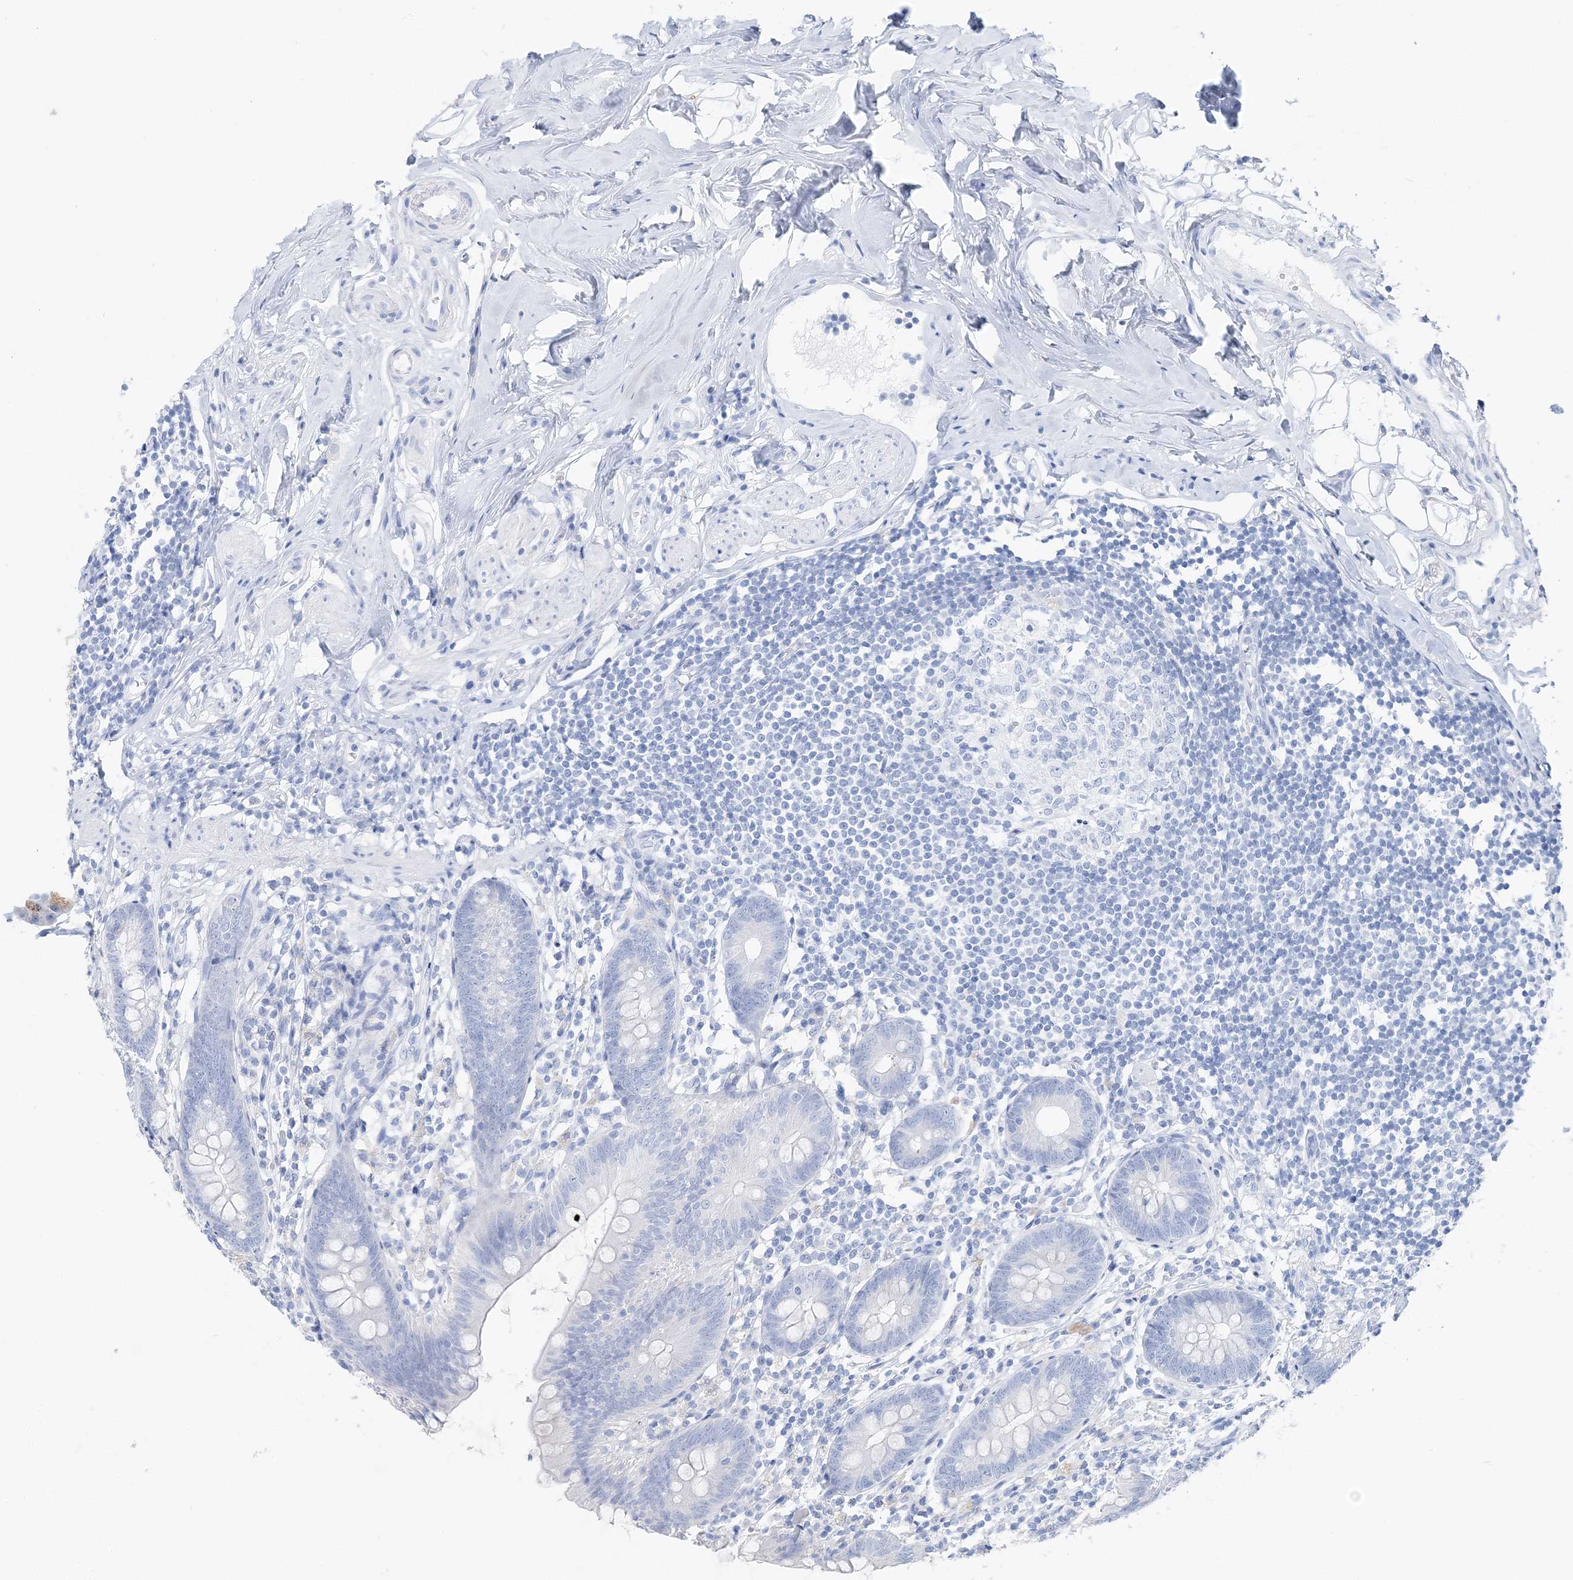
{"staining": {"intensity": "negative", "quantity": "none", "location": "none"}, "tissue": "appendix", "cell_type": "Glandular cells", "image_type": "normal", "snomed": [{"axis": "morphology", "description": "Normal tissue, NOS"}, {"axis": "topography", "description": "Appendix"}], "caption": "High power microscopy photomicrograph of an immunohistochemistry histopathology image of normal appendix, revealing no significant expression in glandular cells. Nuclei are stained in blue.", "gene": "TSPYL6", "patient": {"sex": "female", "age": 62}}